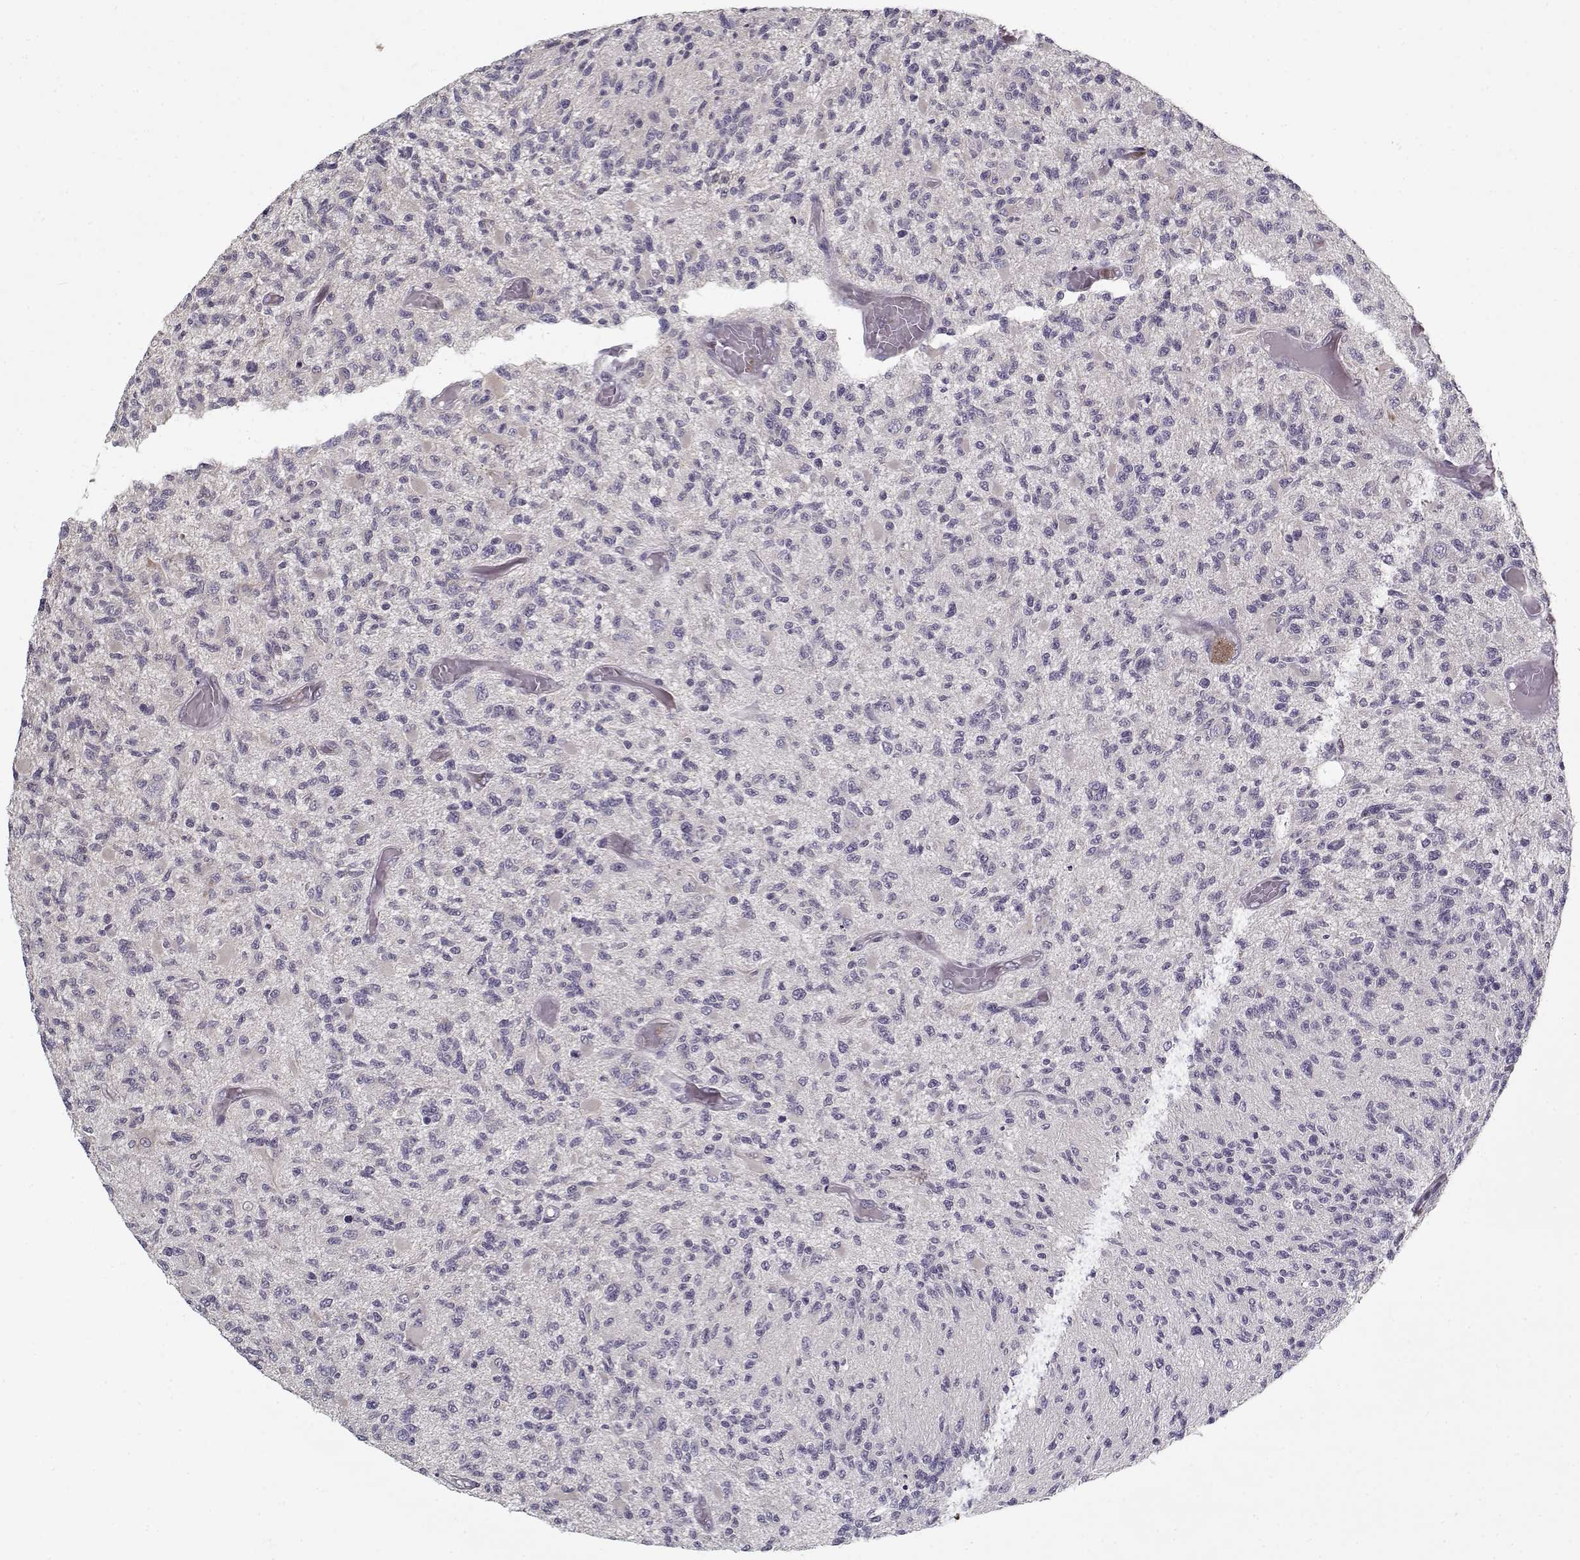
{"staining": {"intensity": "negative", "quantity": "none", "location": "none"}, "tissue": "glioma", "cell_type": "Tumor cells", "image_type": "cancer", "snomed": [{"axis": "morphology", "description": "Glioma, malignant, High grade"}, {"axis": "topography", "description": "Brain"}], "caption": "This is a image of immunohistochemistry (IHC) staining of glioma, which shows no staining in tumor cells.", "gene": "UNC13D", "patient": {"sex": "female", "age": 63}}